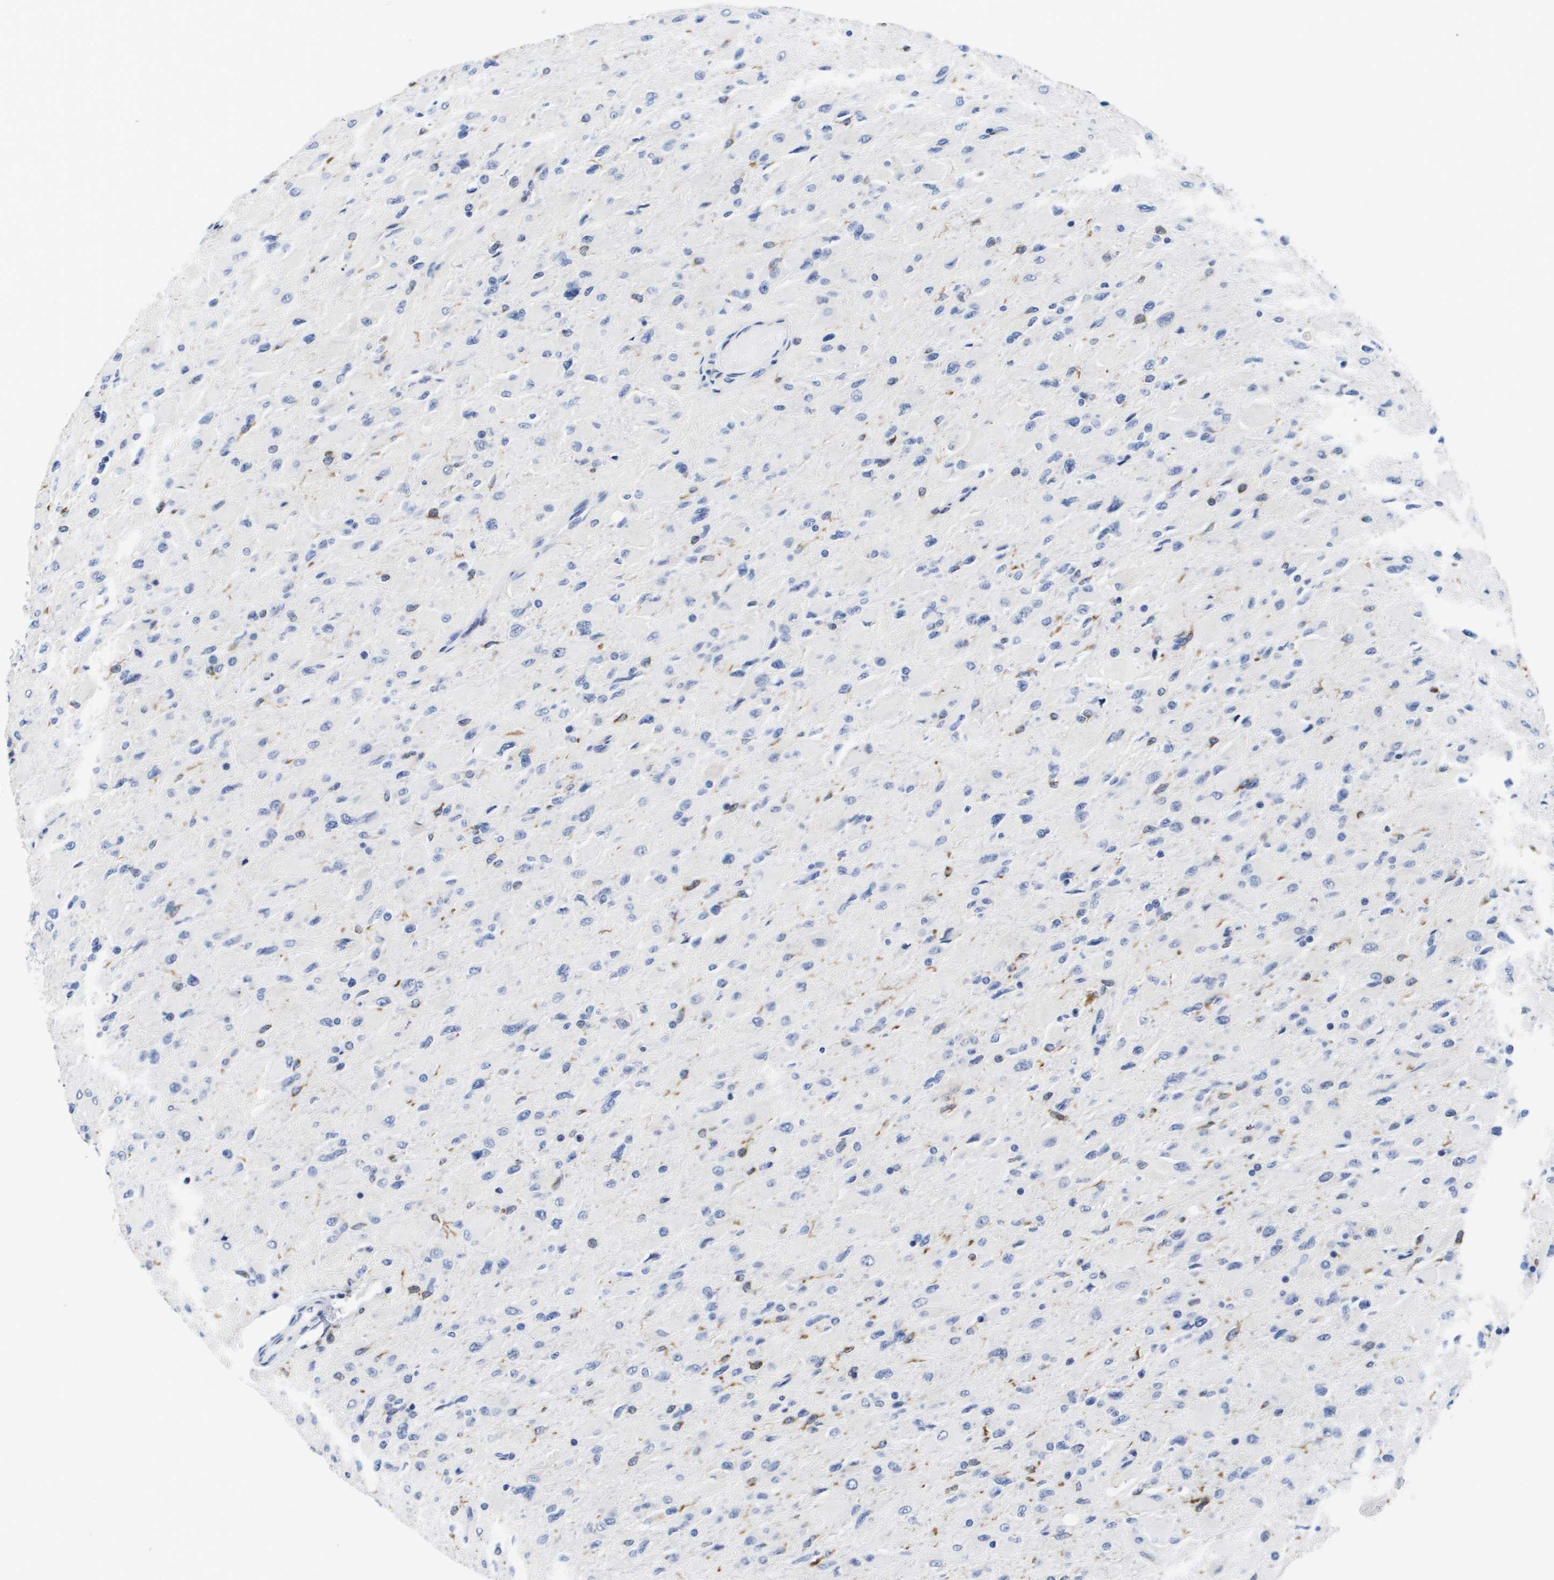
{"staining": {"intensity": "negative", "quantity": "none", "location": "none"}, "tissue": "glioma", "cell_type": "Tumor cells", "image_type": "cancer", "snomed": [{"axis": "morphology", "description": "Glioma, malignant, High grade"}, {"axis": "topography", "description": "Cerebral cortex"}], "caption": "IHC micrograph of neoplastic tissue: glioma stained with DAB reveals no significant protein staining in tumor cells.", "gene": "HMOX1", "patient": {"sex": "female", "age": 36}}